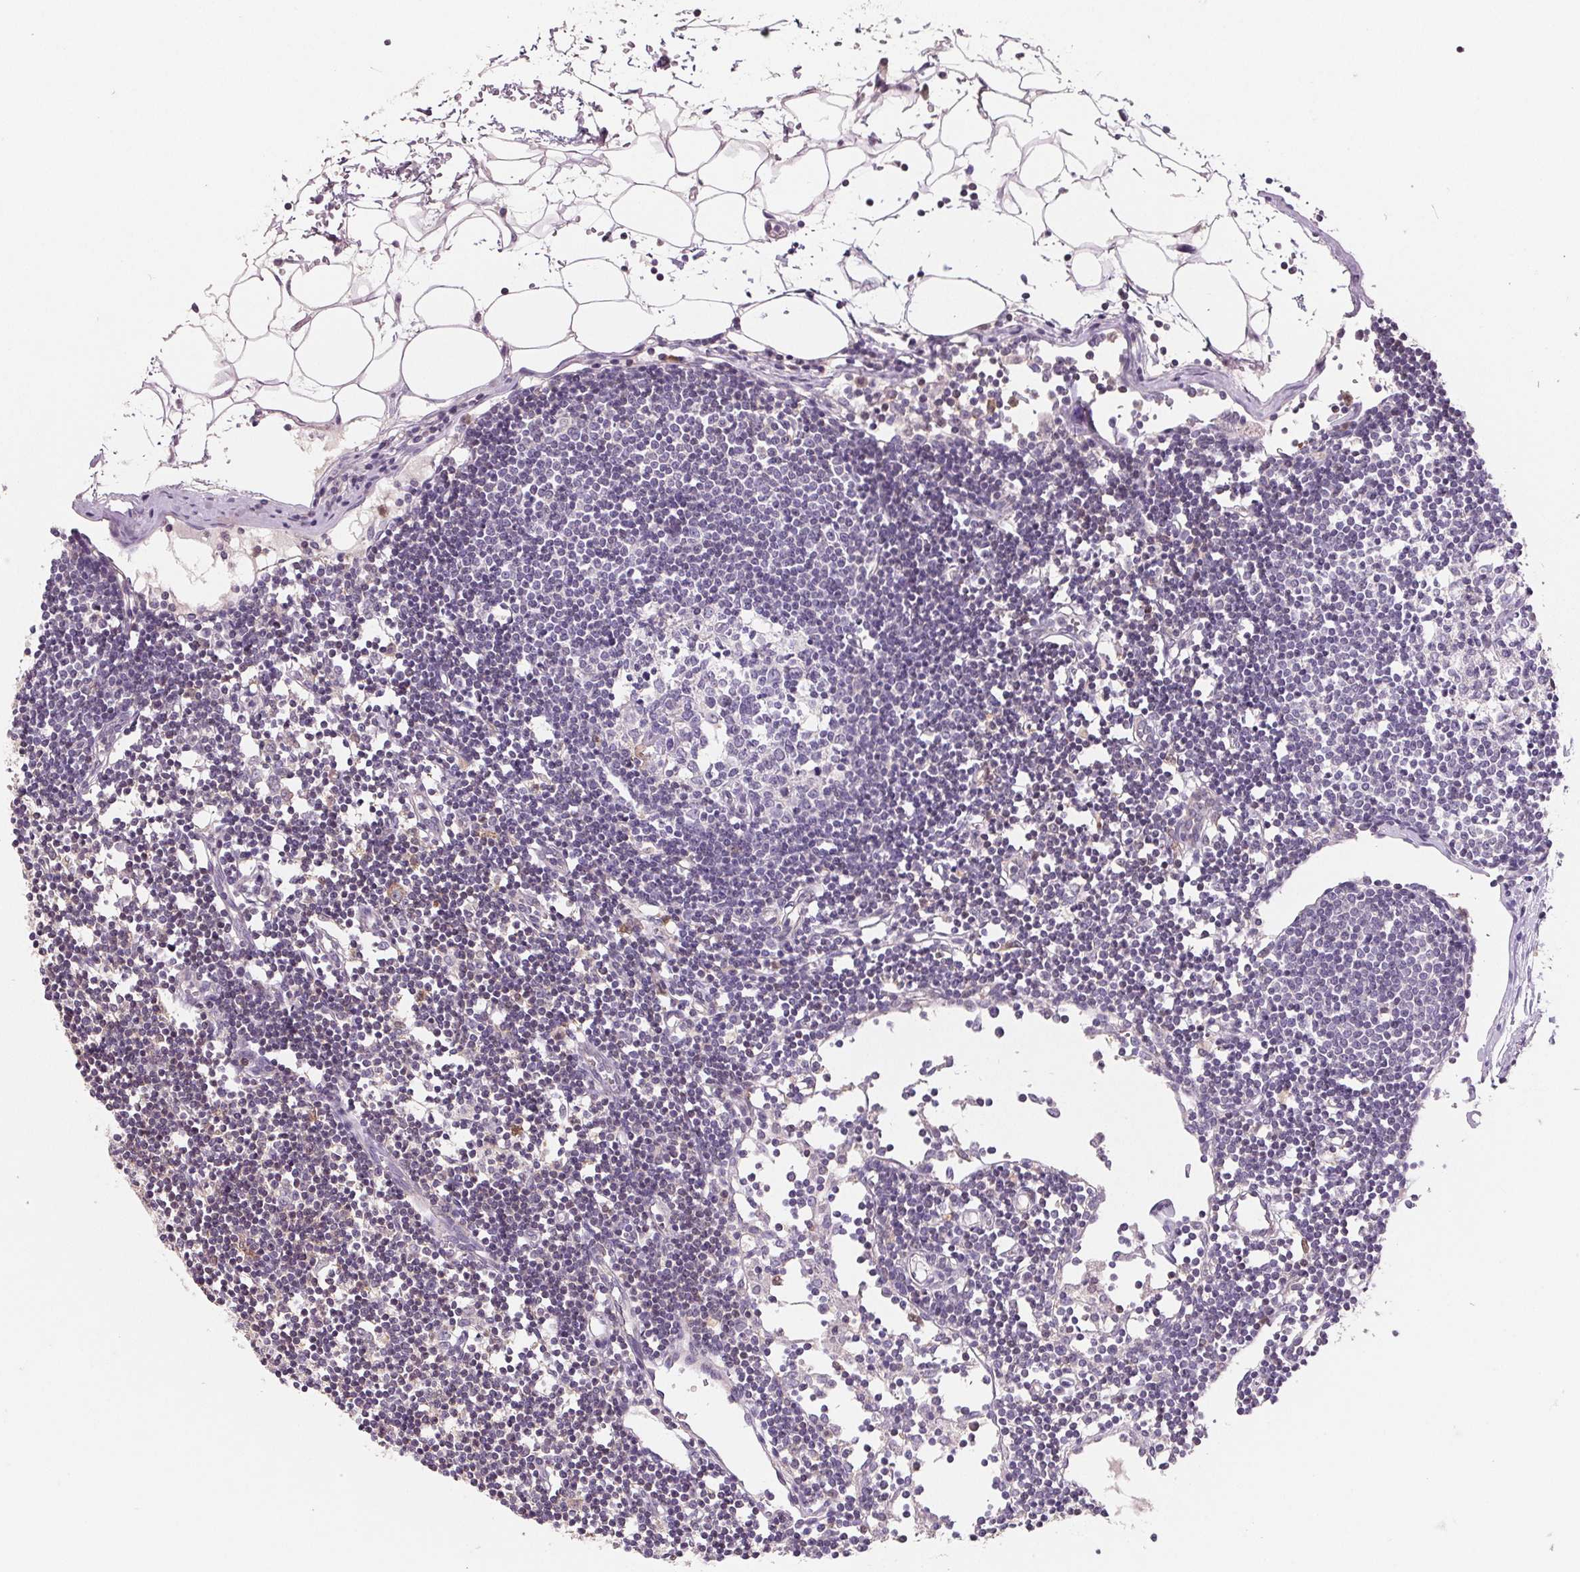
{"staining": {"intensity": "negative", "quantity": "none", "location": "none"}, "tissue": "lymph node", "cell_type": "Germinal center cells", "image_type": "normal", "snomed": [{"axis": "morphology", "description": "Normal tissue, NOS"}, {"axis": "topography", "description": "Lymph node"}], "caption": "DAB immunohistochemical staining of benign human lymph node demonstrates no significant positivity in germinal center cells. (Stains: DAB (3,3'-diaminobenzidine) IHC with hematoxylin counter stain, Microscopy: brightfield microscopy at high magnification).", "gene": "GBP1", "patient": {"sex": "female", "age": 65}}